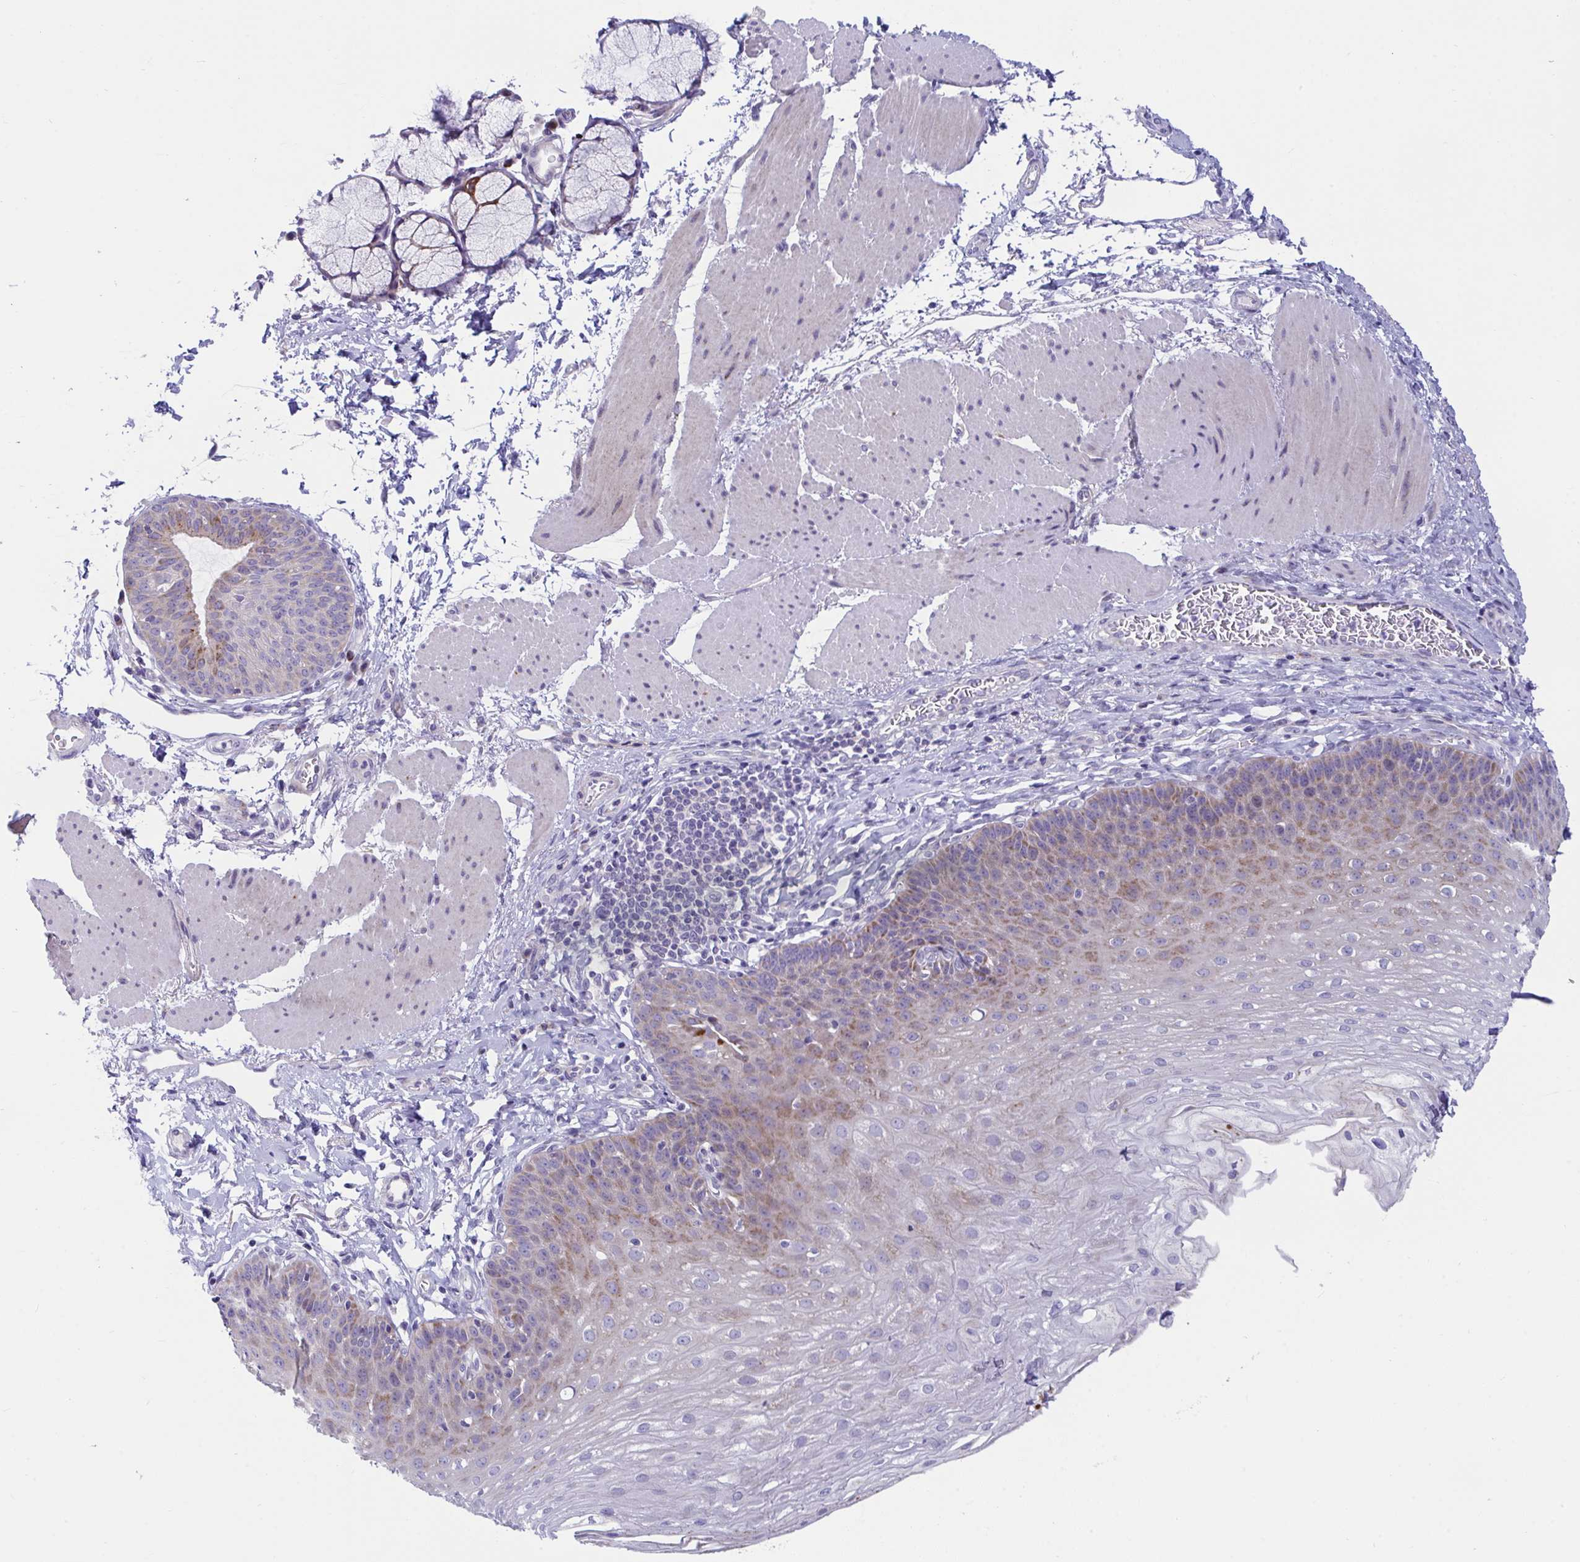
{"staining": {"intensity": "moderate", "quantity": "<25%", "location": "cytoplasmic/membranous"}, "tissue": "esophagus", "cell_type": "Squamous epithelial cells", "image_type": "normal", "snomed": [{"axis": "morphology", "description": "Normal tissue, NOS"}, {"axis": "topography", "description": "Esophagus"}], "caption": "IHC histopathology image of unremarkable esophagus: human esophagus stained using immunohistochemistry reveals low levels of moderate protein expression localized specifically in the cytoplasmic/membranous of squamous epithelial cells, appearing as a cytoplasmic/membranous brown color.", "gene": "DTX3", "patient": {"sex": "female", "age": 81}}